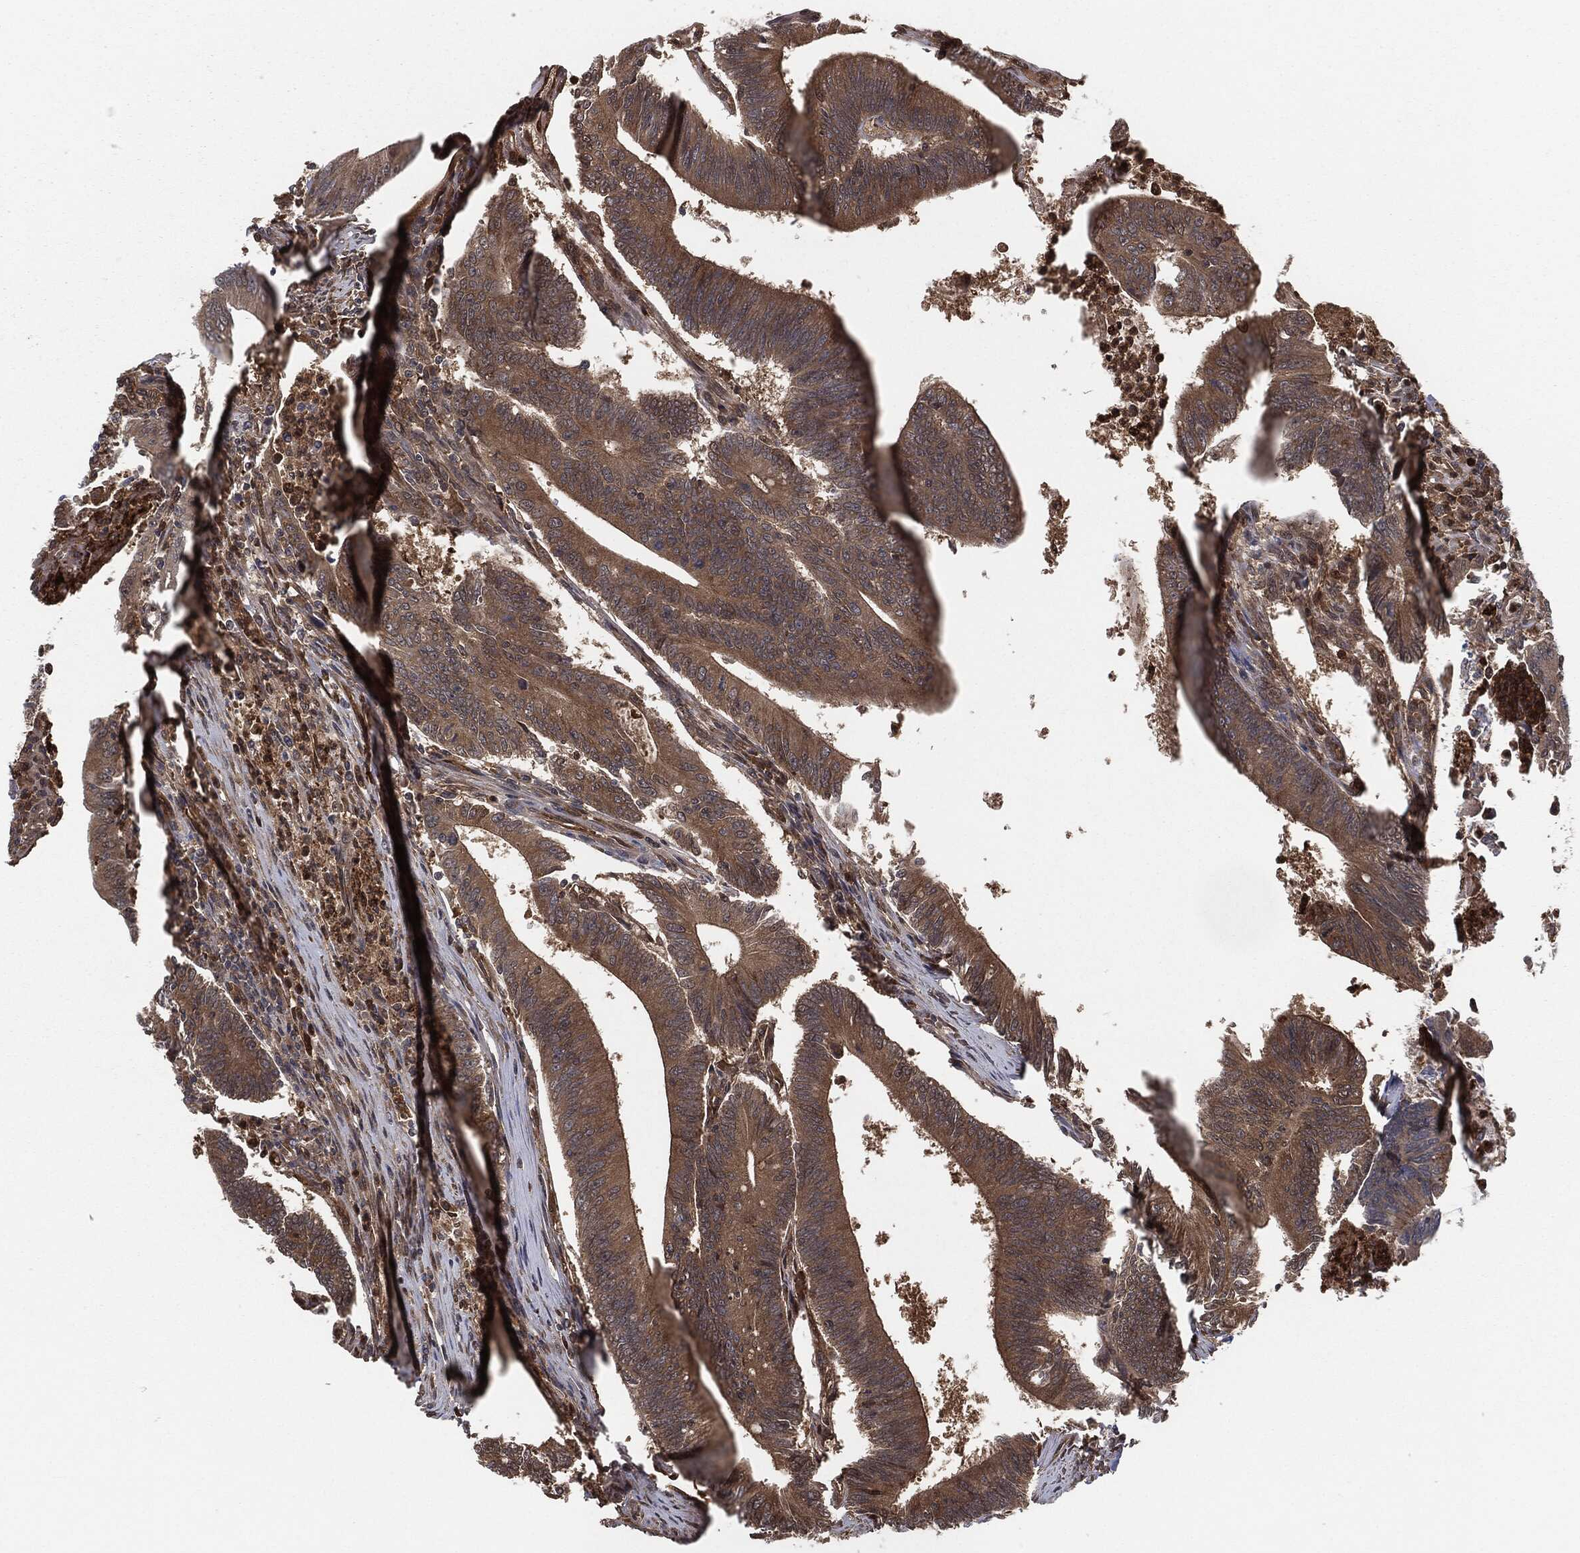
{"staining": {"intensity": "weak", "quantity": "25%-75%", "location": "cytoplasmic/membranous"}, "tissue": "colorectal cancer", "cell_type": "Tumor cells", "image_type": "cancer", "snomed": [{"axis": "morphology", "description": "Adenocarcinoma, NOS"}, {"axis": "topography", "description": "Colon"}], "caption": "Brown immunohistochemical staining in colorectal adenocarcinoma exhibits weak cytoplasmic/membranous staining in approximately 25%-75% of tumor cells.", "gene": "CAPRIN2", "patient": {"sex": "female", "age": 70}}